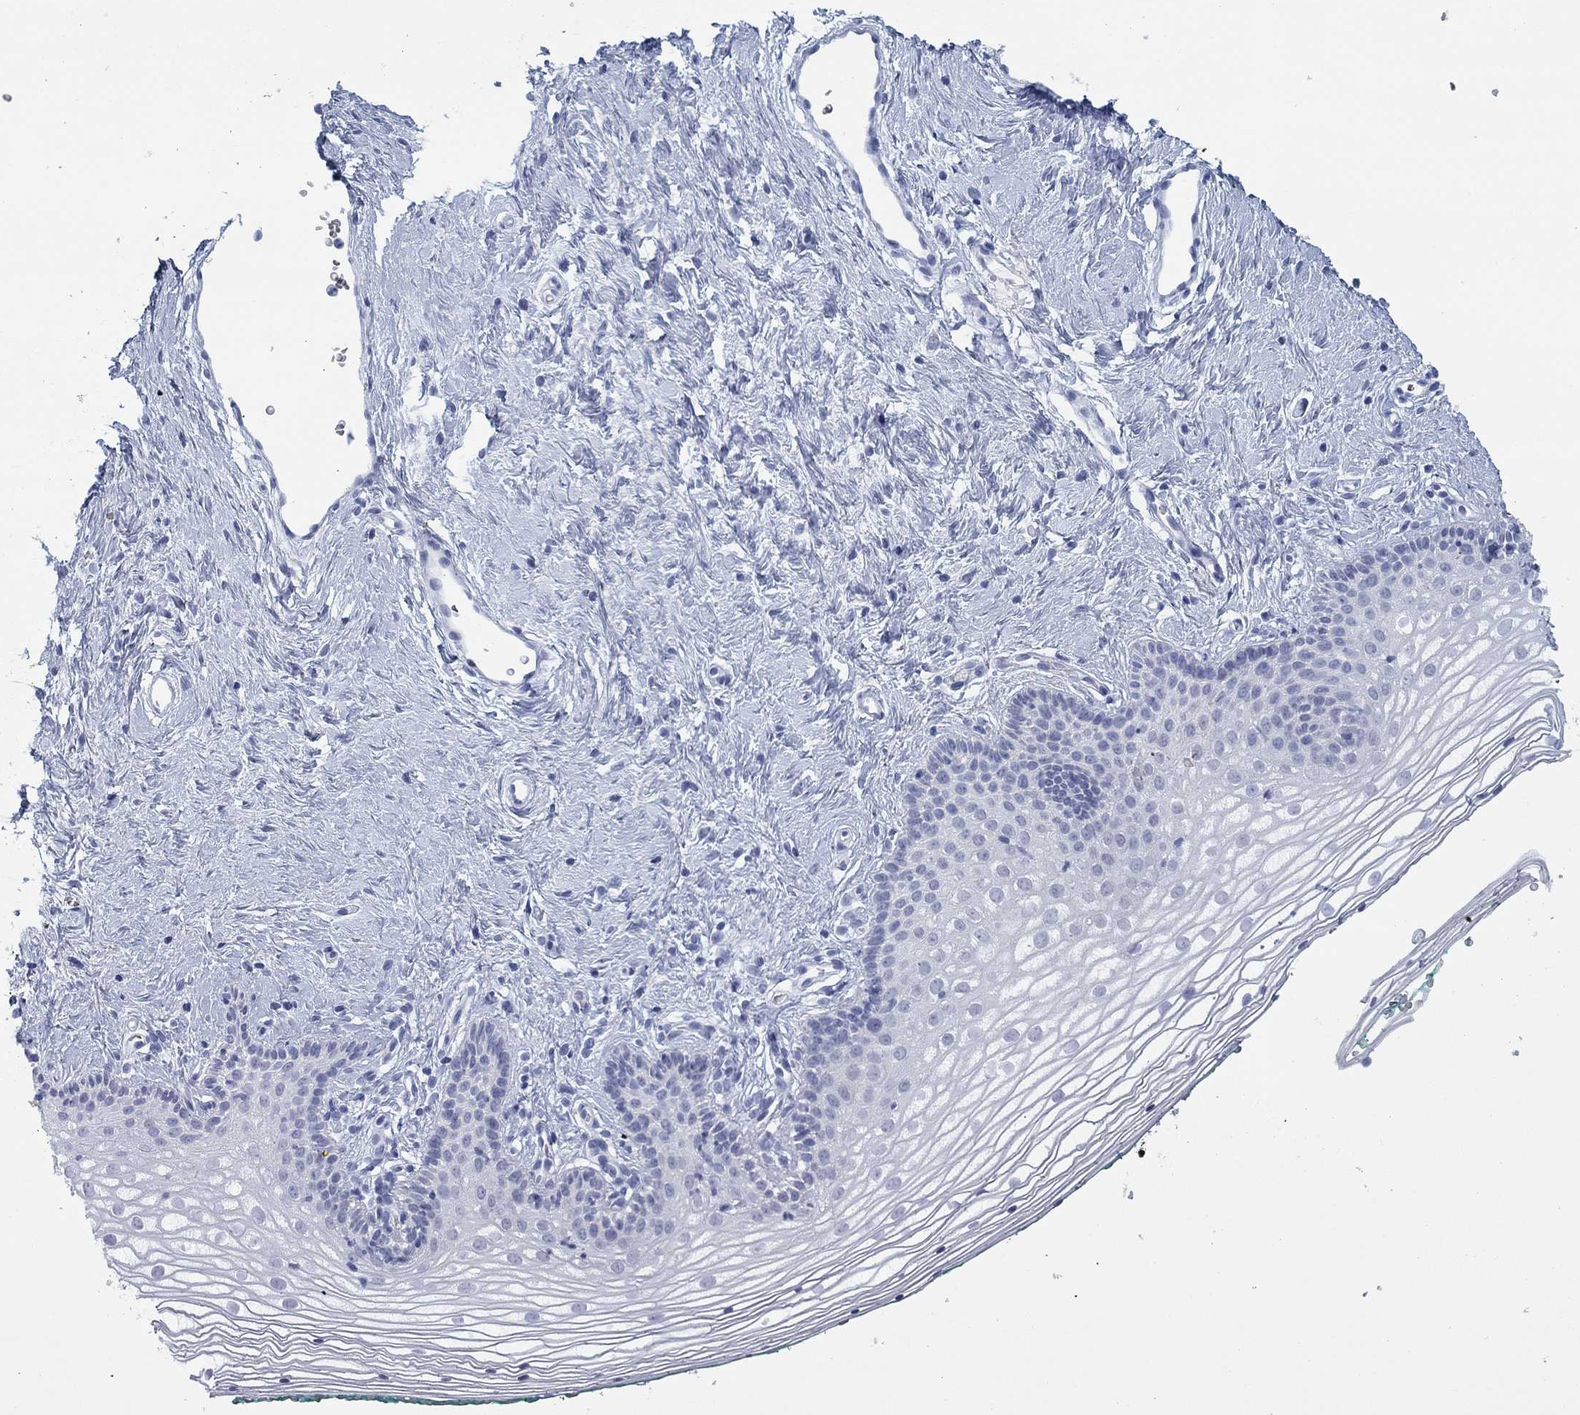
{"staining": {"intensity": "negative", "quantity": "none", "location": "none"}, "tissue": "vagina", "cell_type": "Squamous epithelial cells", "image_type": "normal", "snomed": [{"axis": "morphology", "description": "Normal tissue, NOS"}, {"axis": "topography", "description": "Vagina"}], "caption": "The IHC histopathology image has no significant staining in squamous epithelial cells of vagina.", "gene": "DNAL1", "patient": {"sex": "female", "age": 36}}